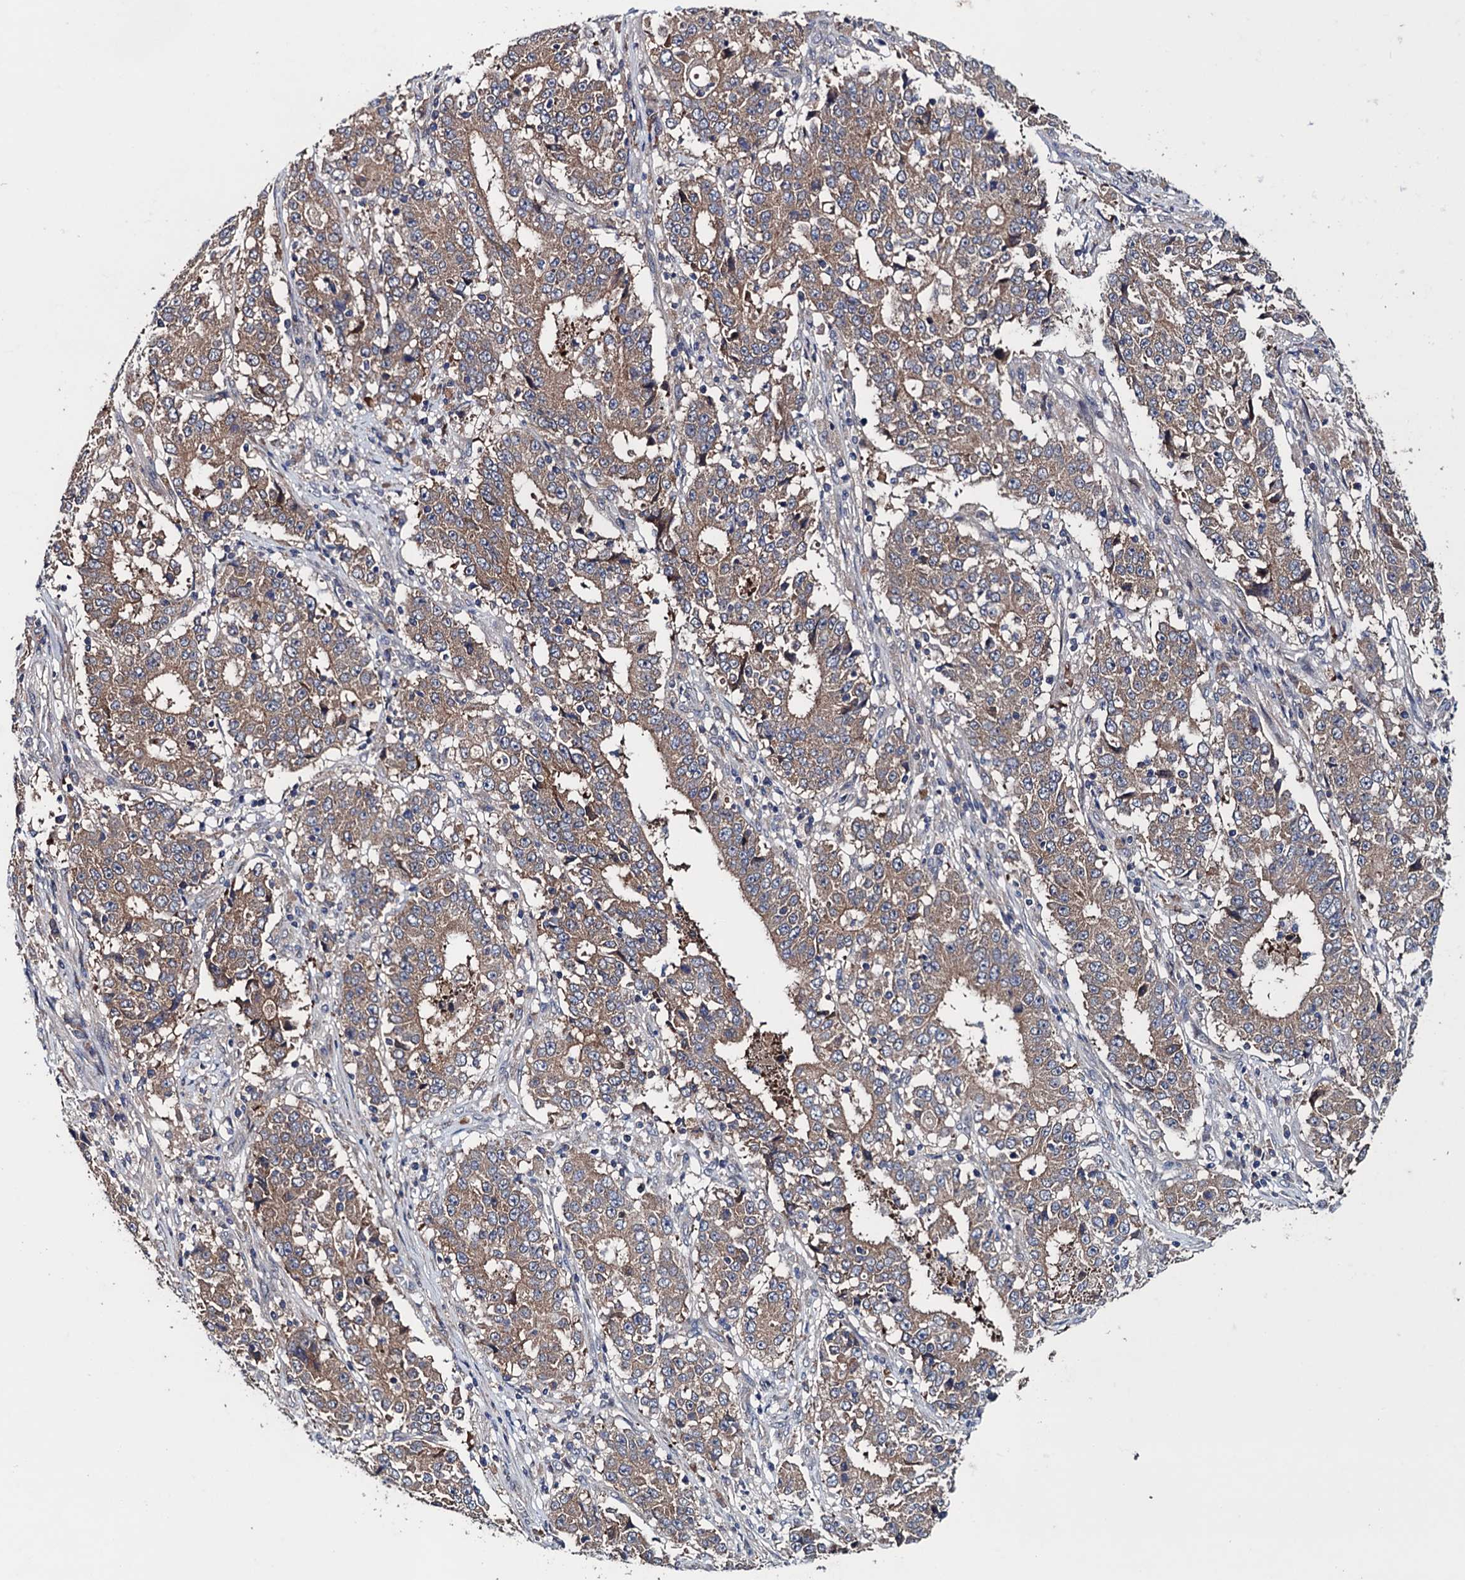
{"staining": {"intensity": "moderate", "quantity": ">75%", "location": "cytoplasmic/membranous"}, "tissue": "stomach cancer", "cell_type": "Tumor cells", "image_type": "cancer", "snomed": [{"axis": "morphology", "description": "Adenocarcinoma, NOS"}, {"axis": "topography", "description": "Stomach"}], "caption": "A brown stain labels moderate cytoplasmic/membranous expression of a protein in human adenocarcinoma (stomach) tumor cells.", "gene": "BLTP3B", "patient": {"sex": "male", "age": 59}}